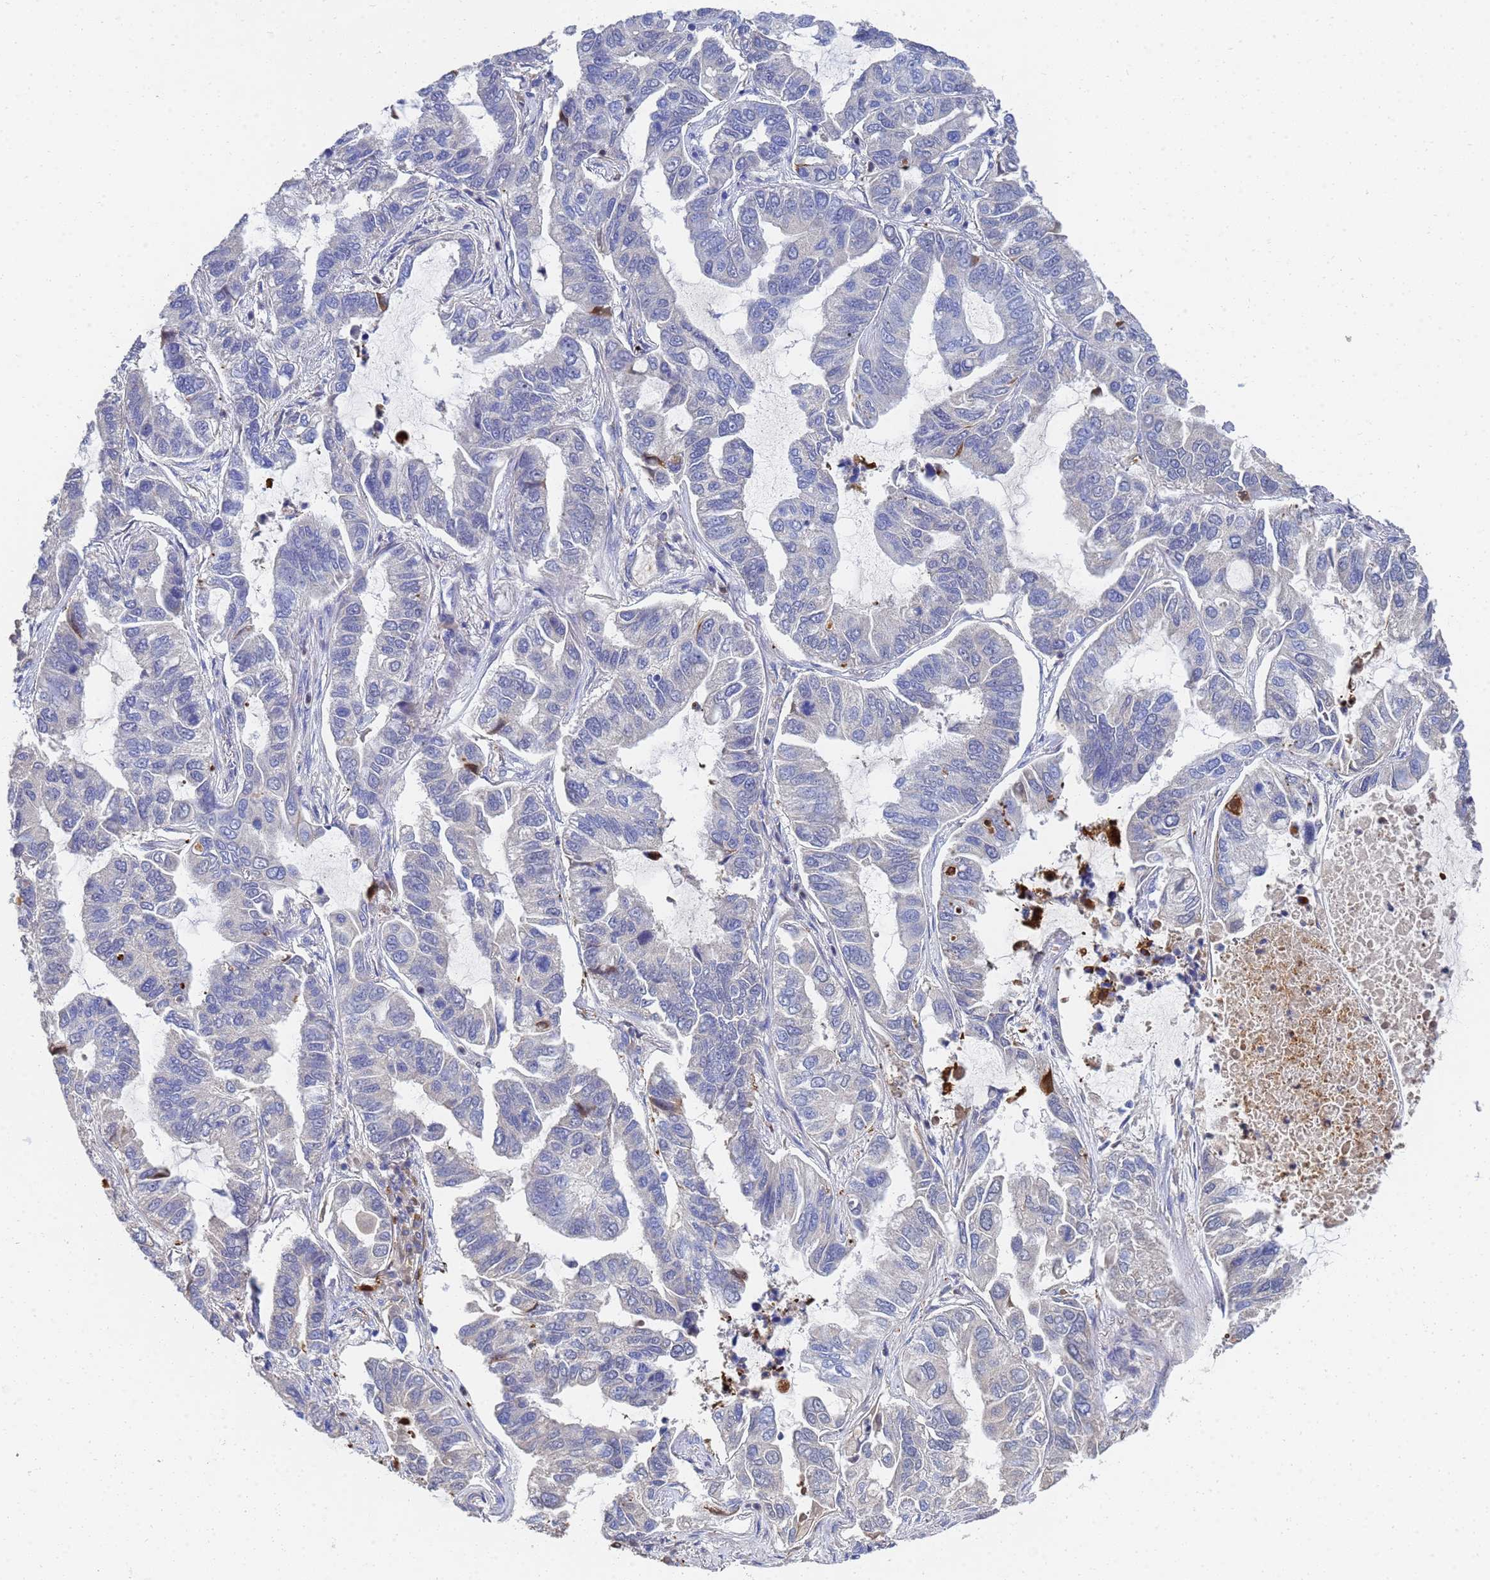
{"staining": {"intensity": "negative", "quantity": "none", "location": "none"}, "tissue": "lung cancer", "cell_type": "Tumor cells", "image_type": "cancer", "snomed": [{"axis": "morphology", "description": "Adenocarcinoma, NOS"}, {"axis": "topography", "description": "Lung"}], "caption": "High magnification brightfield microscopy of lung adenocarcinoma stained with DAB (brown) and counterstained with hematoxylin (blue): tumor cells show no significant positivity.", "gene": "LBX2", "patient": {"sex": "male", "age": 64}}